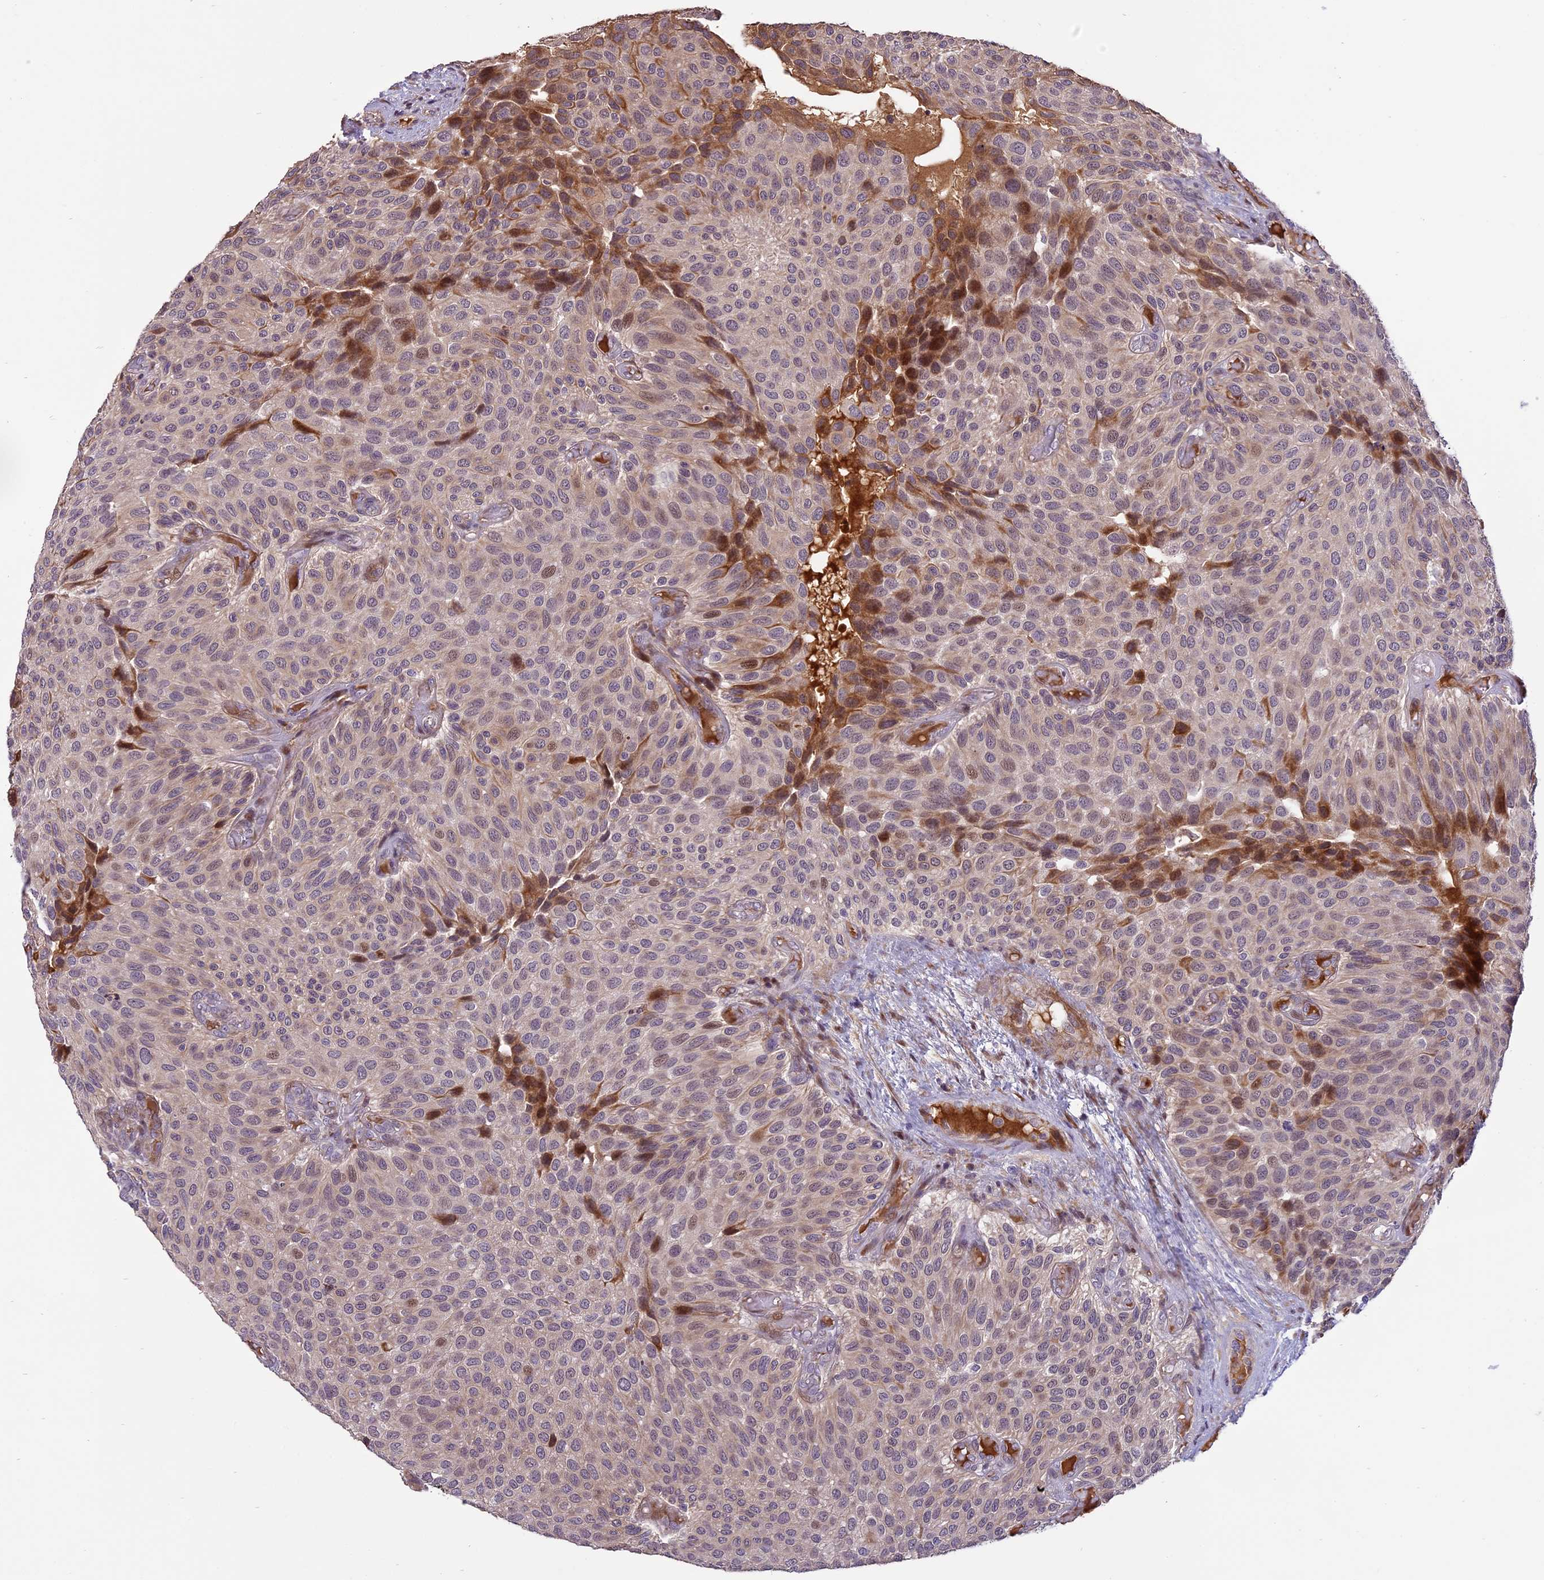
{"staining": {"intensity": "moderate", "quantity": "<25%", "location": "cytoplasmic/membranous,nuclear"}, "tissue": "urothelial cancer", "cell_type": "Tumor cells", "image_type": "cancer", "snomed": [{"axis": "morphology", "description": "Urothelial carcinoma, Low grade"}, {"axis": "topography", "description": "Urinary bladder"}], "caption": "Immunohistochemistry image of neoplastic tissue: low-grade urothelial carcinoma stained using immunohistochemistry (IHC) demonstrates low levels of moderate protein expression localized specifically in the cytoplasmic/membranous and nuclear of tumor cells, appearing as a cytoplasmic/membranous and nuclear brown color.", "gene": "ENHO", "patient": {"sex": "male", "age": 89}}